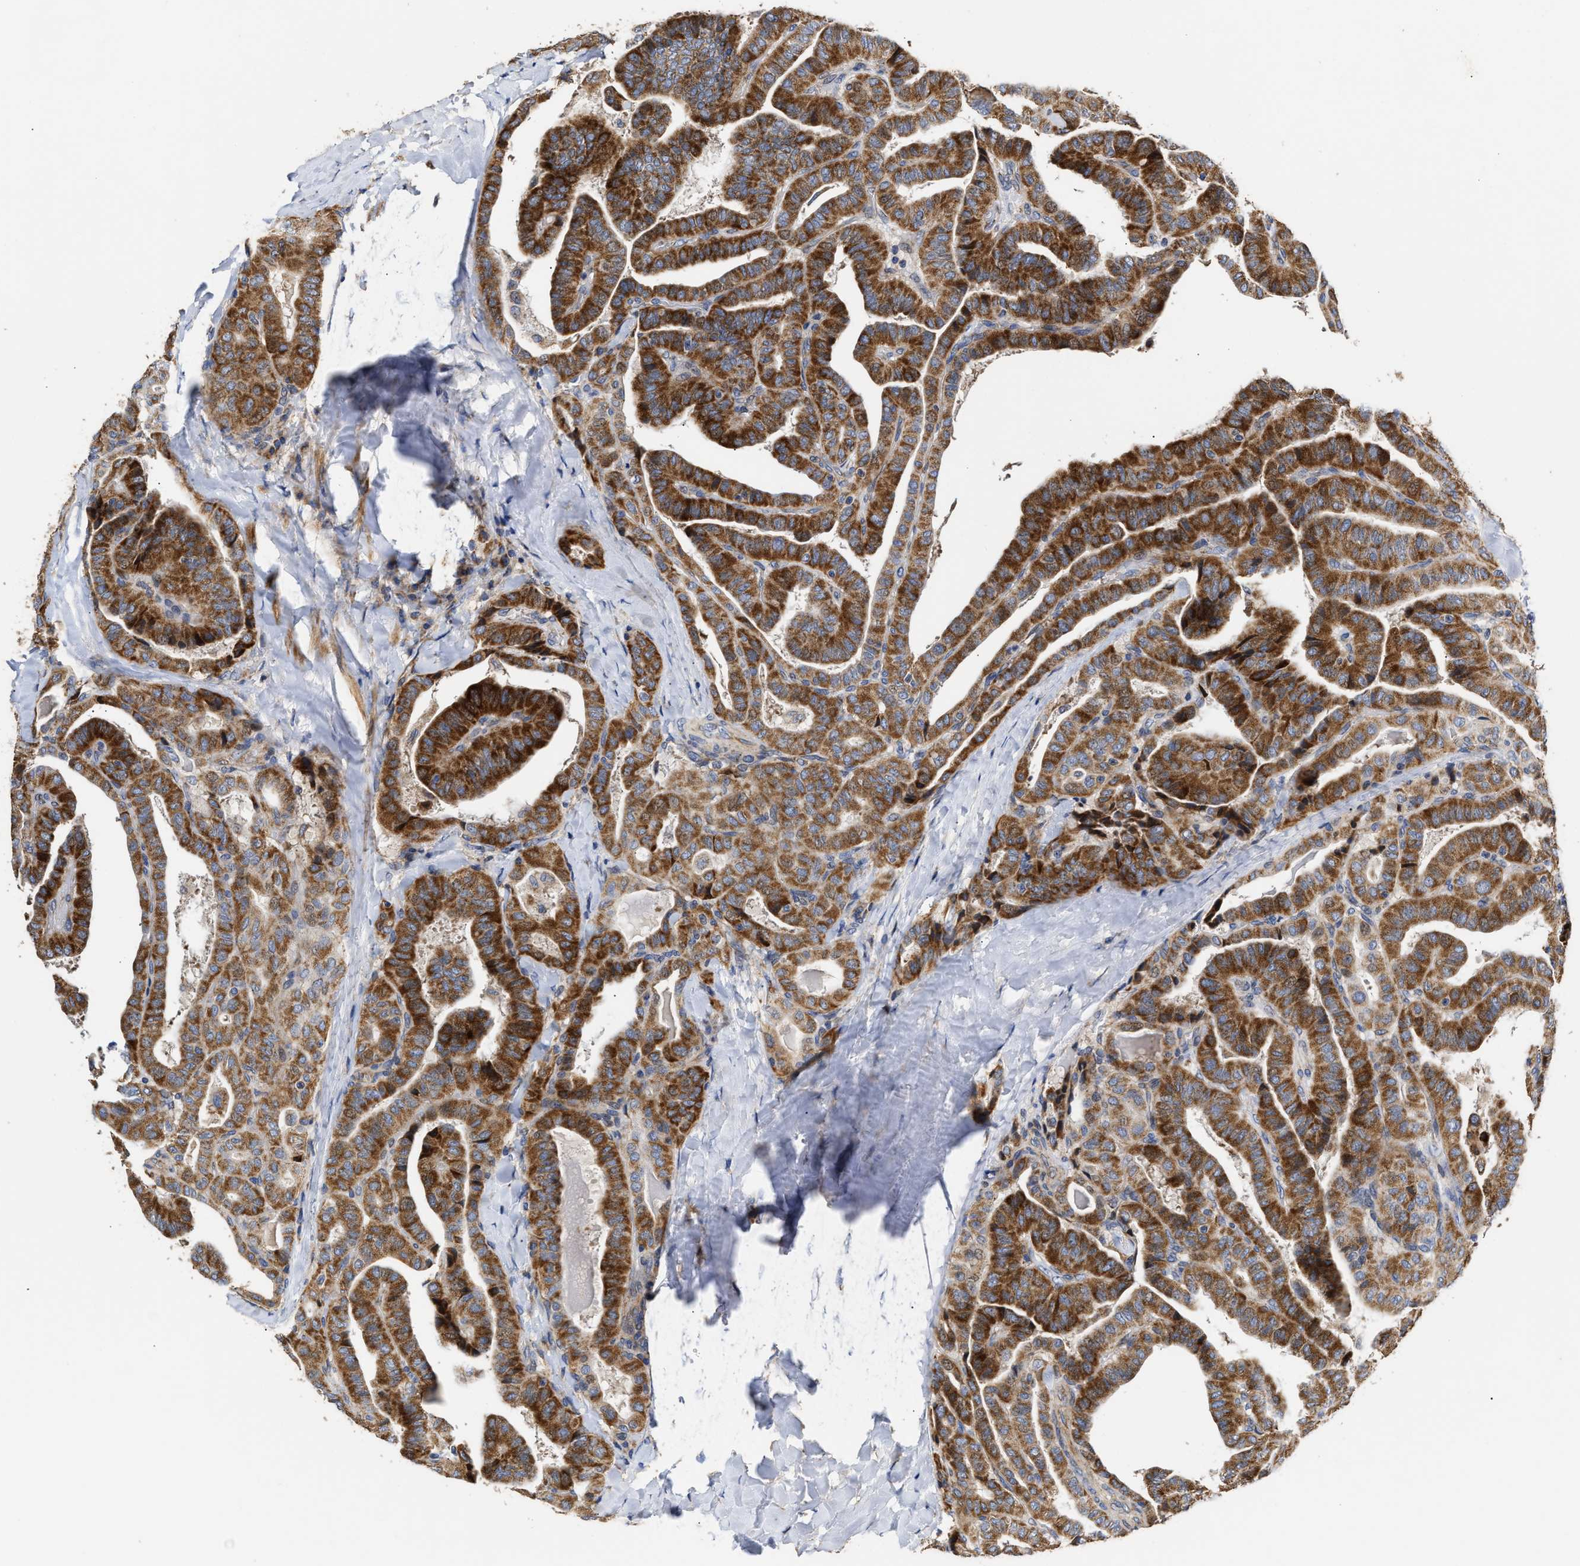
{"staining": {"intensity": "strong", "quantity": ">75%", "location": "cytoplasmic/membranous"}, "tissue": "thyroid cancer", "cell_type": "Tumor cells", "image_type": "cancer", "snomed": [{"axis": "morphology", "description": "Papillary adenocarcinoma, NOS"}, {"axis": "topography", "description": "Thyroid gland"}], "caption": "Tumor cells reveal high levels of strong cytoplasmic/membranous expression in about >75% of cells in thyroid papillary adenocarcinoma.", "gene": "MALSU1", "patient": {"sex": "male", "age": 77}}